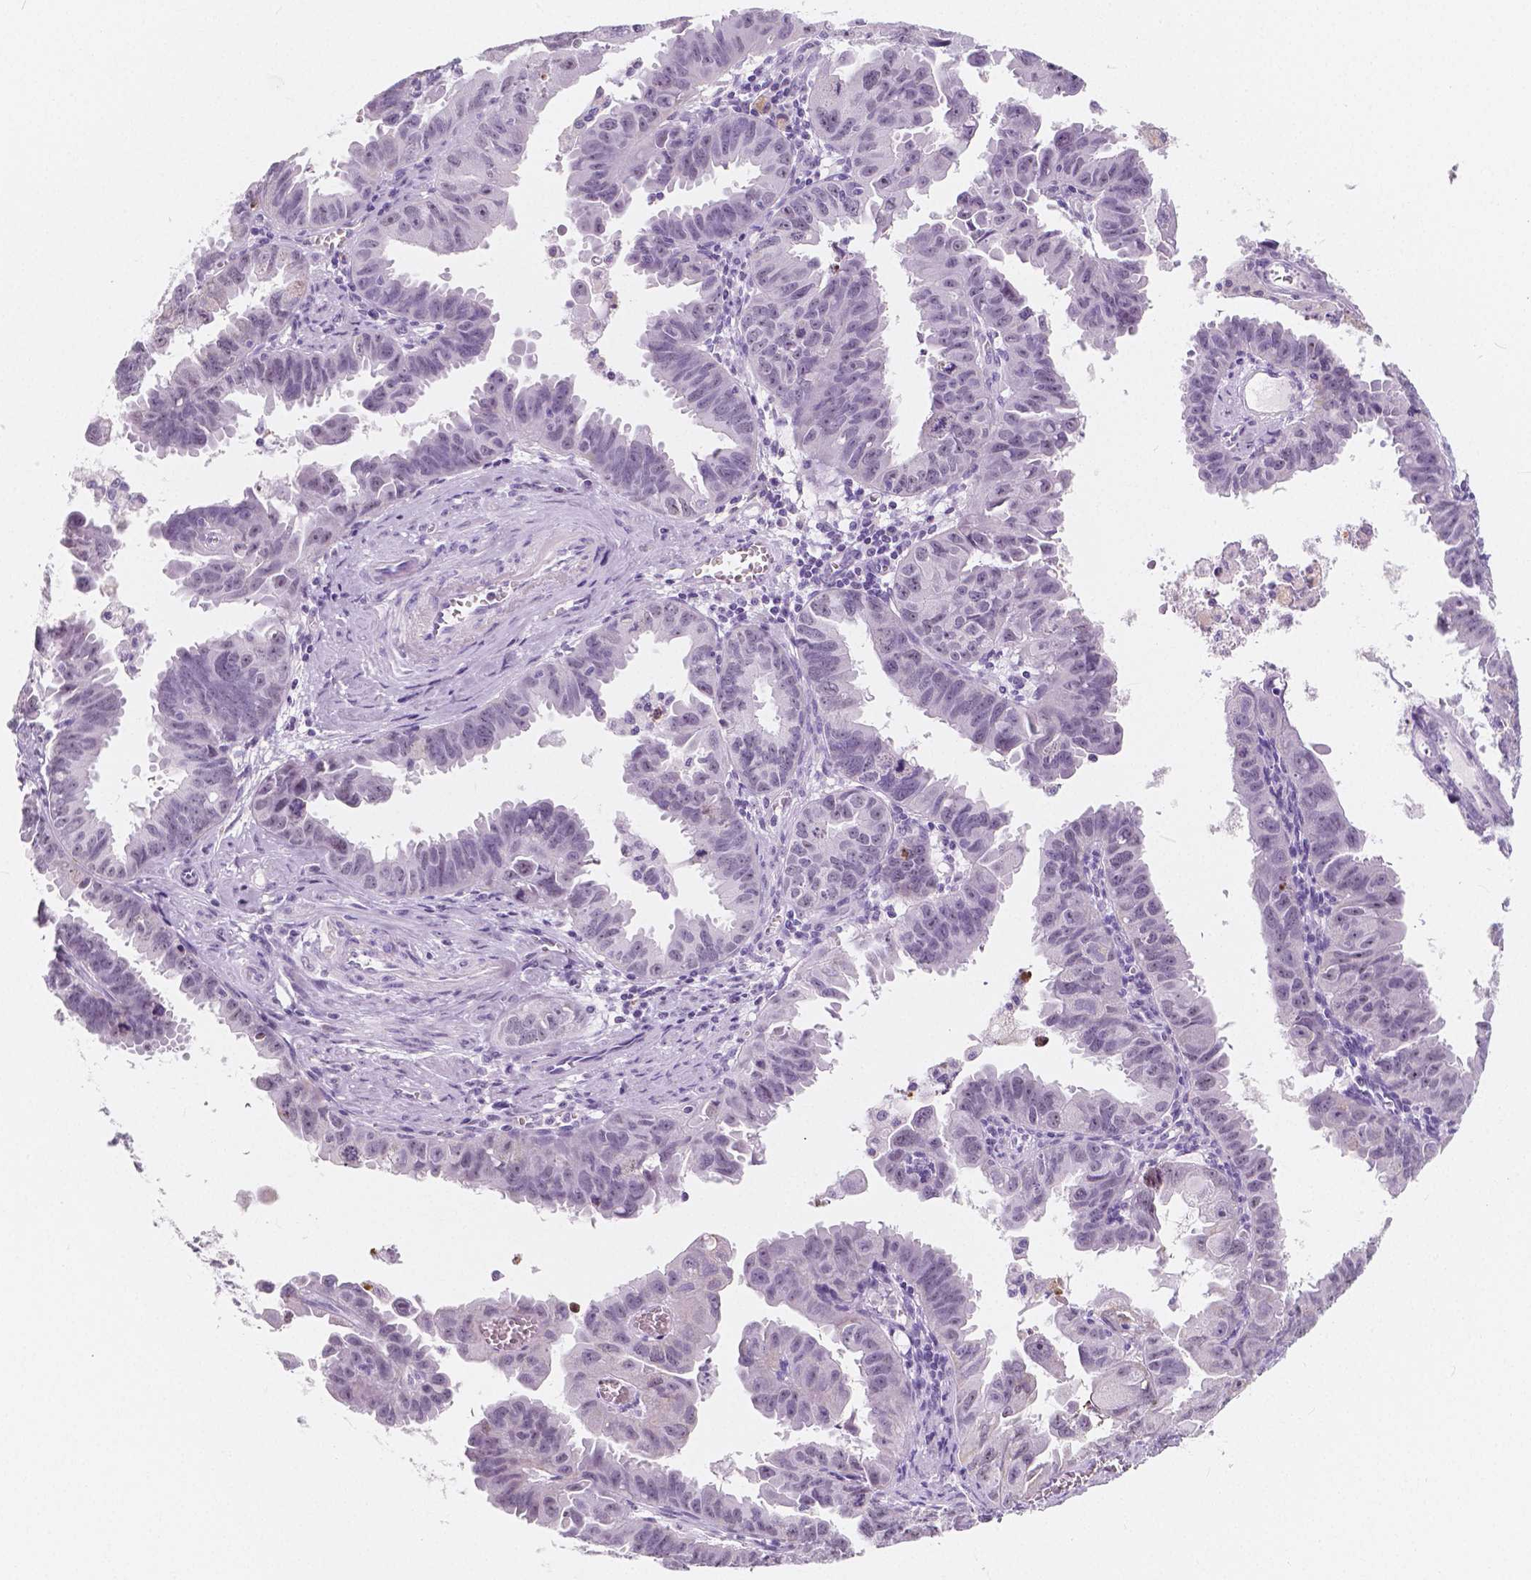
{"staining": {"intensity": "moderate", "quantity": "<25%", "location": "nuclear"}, "tissue": "ovarian cancer", "cell_type": "Tumor cells", "image_type": "cancer", "snomed": [{"axis": "morphology", "description": "Carcinoma, endometroid"}, {"axis": "topography", "description": "Ovary"}], "caption": "IHC of human ovarian cancer reveals low levels of moderate nuclear expression in approximately <25% of tumor cells. The staining is performed using DAB (3,3'-diaminobenzidine) brown chromogen to label protein expression. The nuclei are counter-stained blue using hematoxylin.", "gene": "NOLC1", "patient": {"sex": "female", "age": 85}}